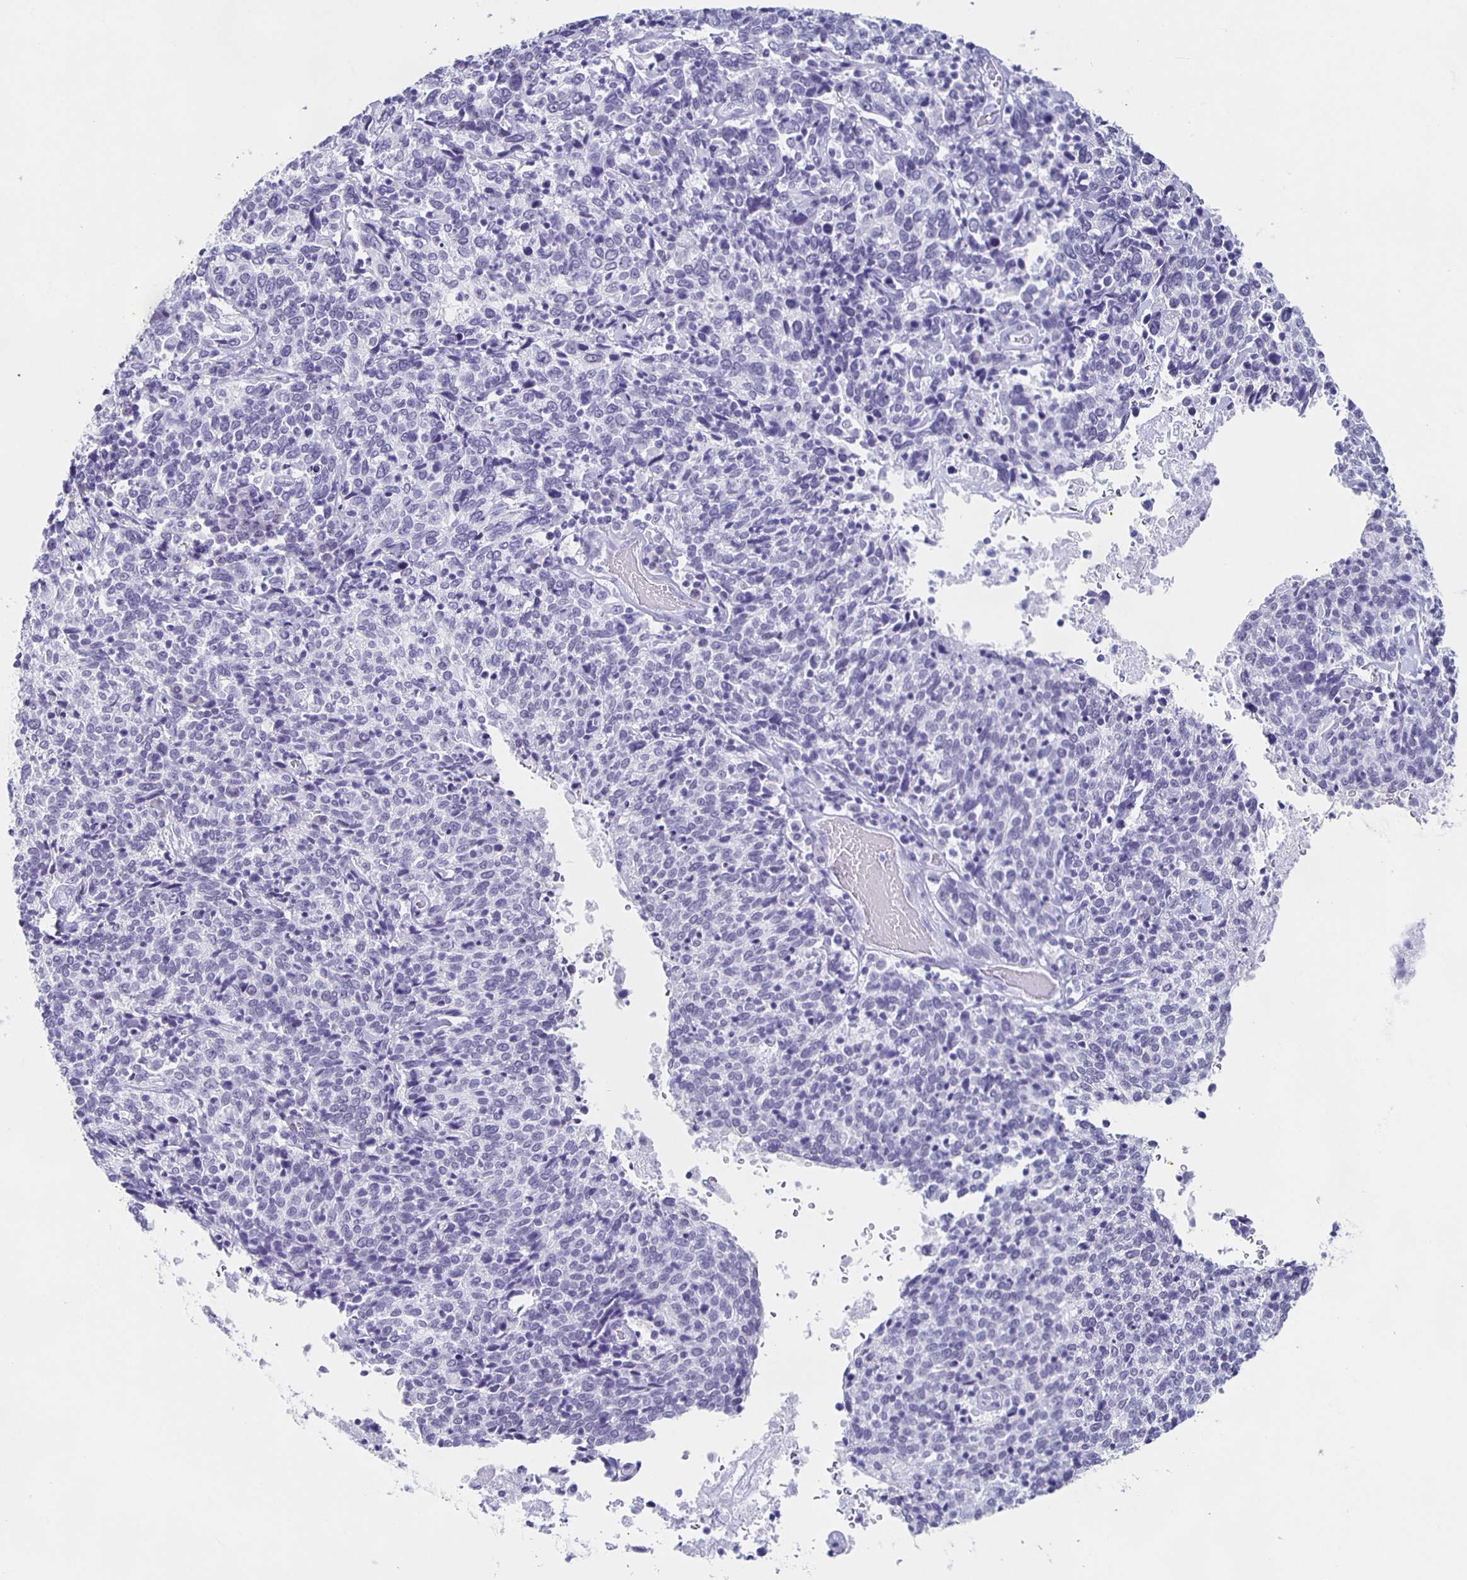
{"staining": {"intensity": "negative", "quantity": "none", "location": "none"}, "tissue": "cervical cancer", "cell_type": "Tumor cells", "image_type": "cancer", "snomed": [{"axis": "morphology", "description": "Squamous cell carcinoma, NOS"}, {"axis": "topography", "description": "Cervix"}], "caption": "Immunohistochemistry (IHC) micrograph of neoplastic tissue: human cervical cancer stained with DAB exhibits no significant protein expression in tumor cells.", "gene": "TPPP", "patient": {"sex": "female", "age": 46}}